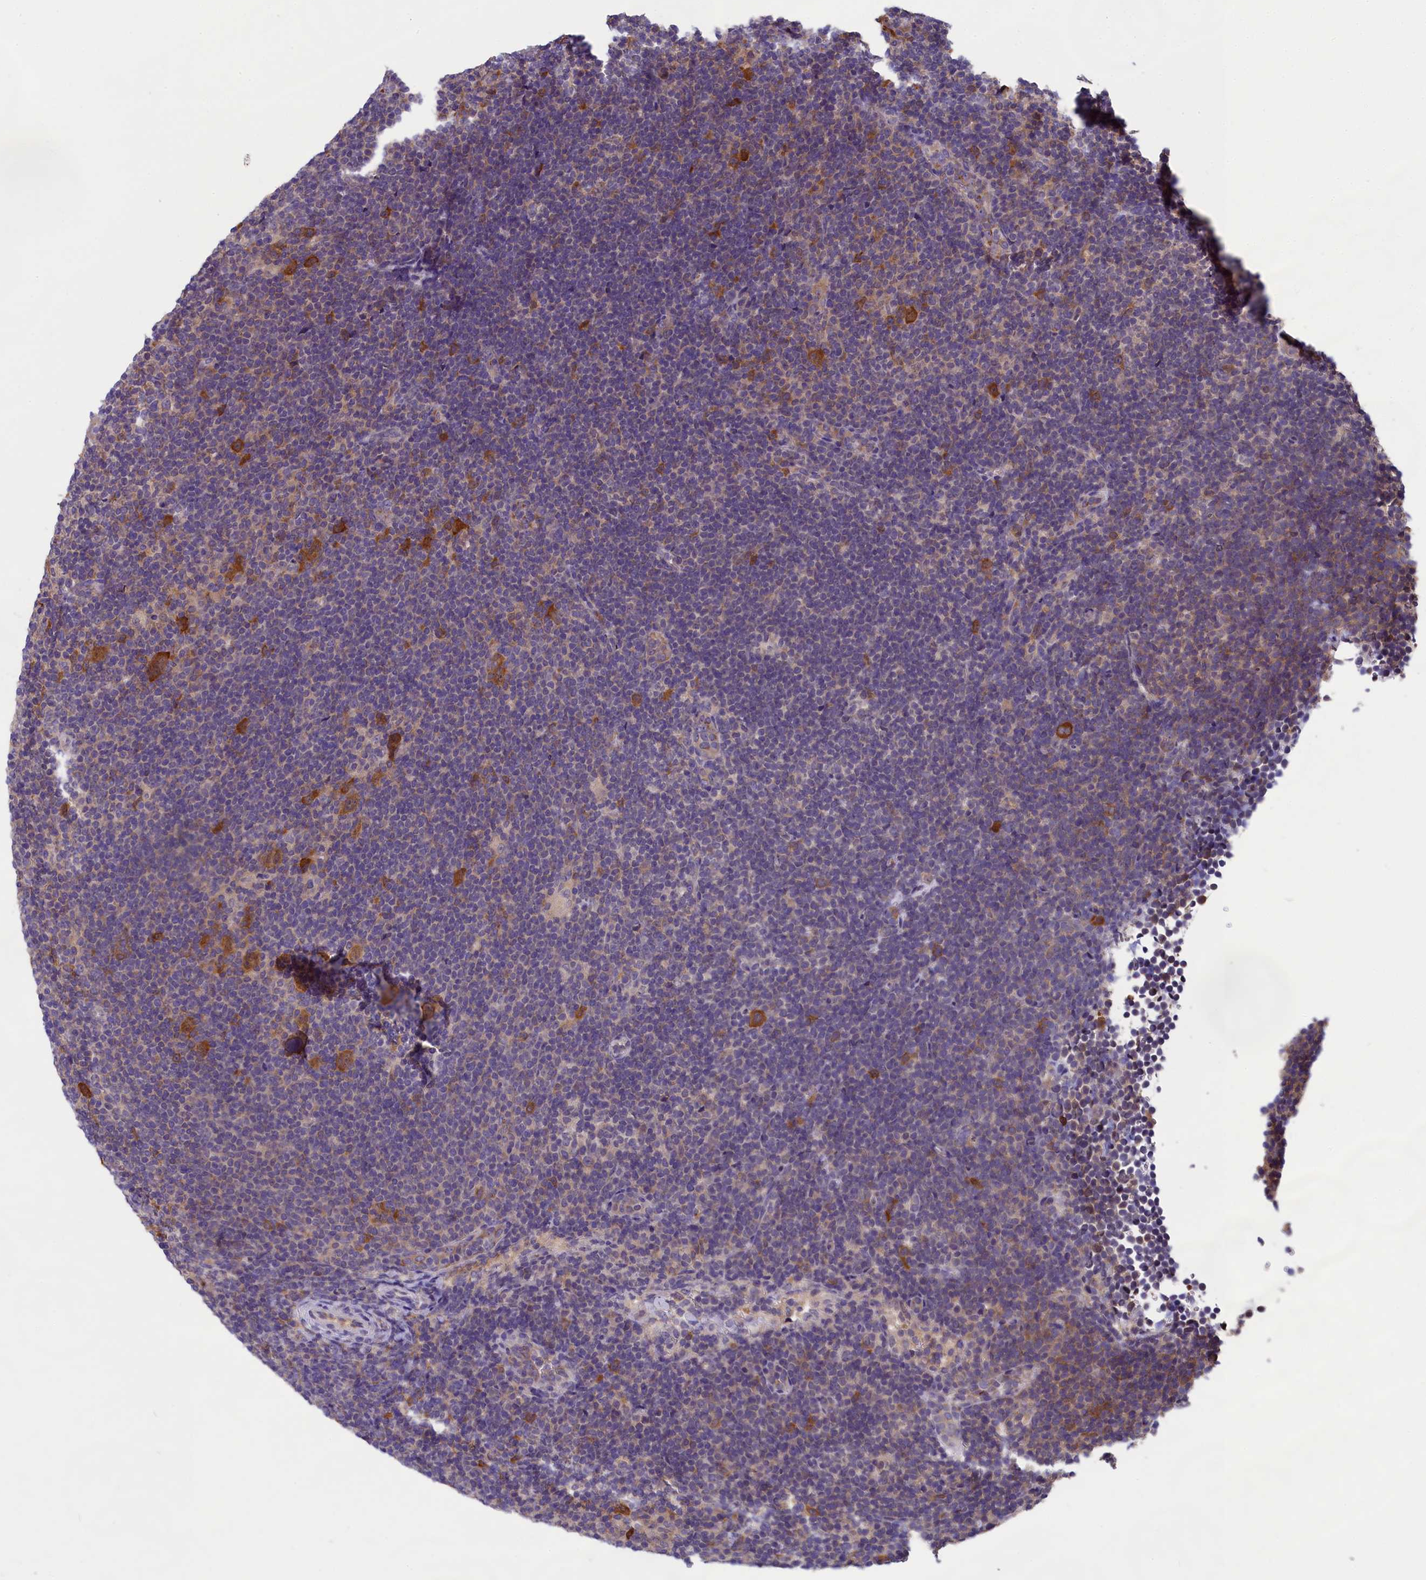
{"staining": {"intensity": "moderate", "quantity": ">75%", "location": "cytoplasmic/membranous"}, "tissue": "lymphoma", "cell_type": "Tumor cells", "image_type": "cancer", "snomed": [{"axis": "morphology", "description": "Hodgkin's disease, NOS"}, {"axis": "topography", "description": "Lymph node"}], "caption": "Protein expression analysis of human Hodgkin's disease reveals moderate cytoplasmic/membranous positivity in approximately >75% of tumor cells. (DAB IHC with brightfield microscopy, high magnification).", "gene": "ABCC8", "patient": {"sex": "female", "age": 57}}